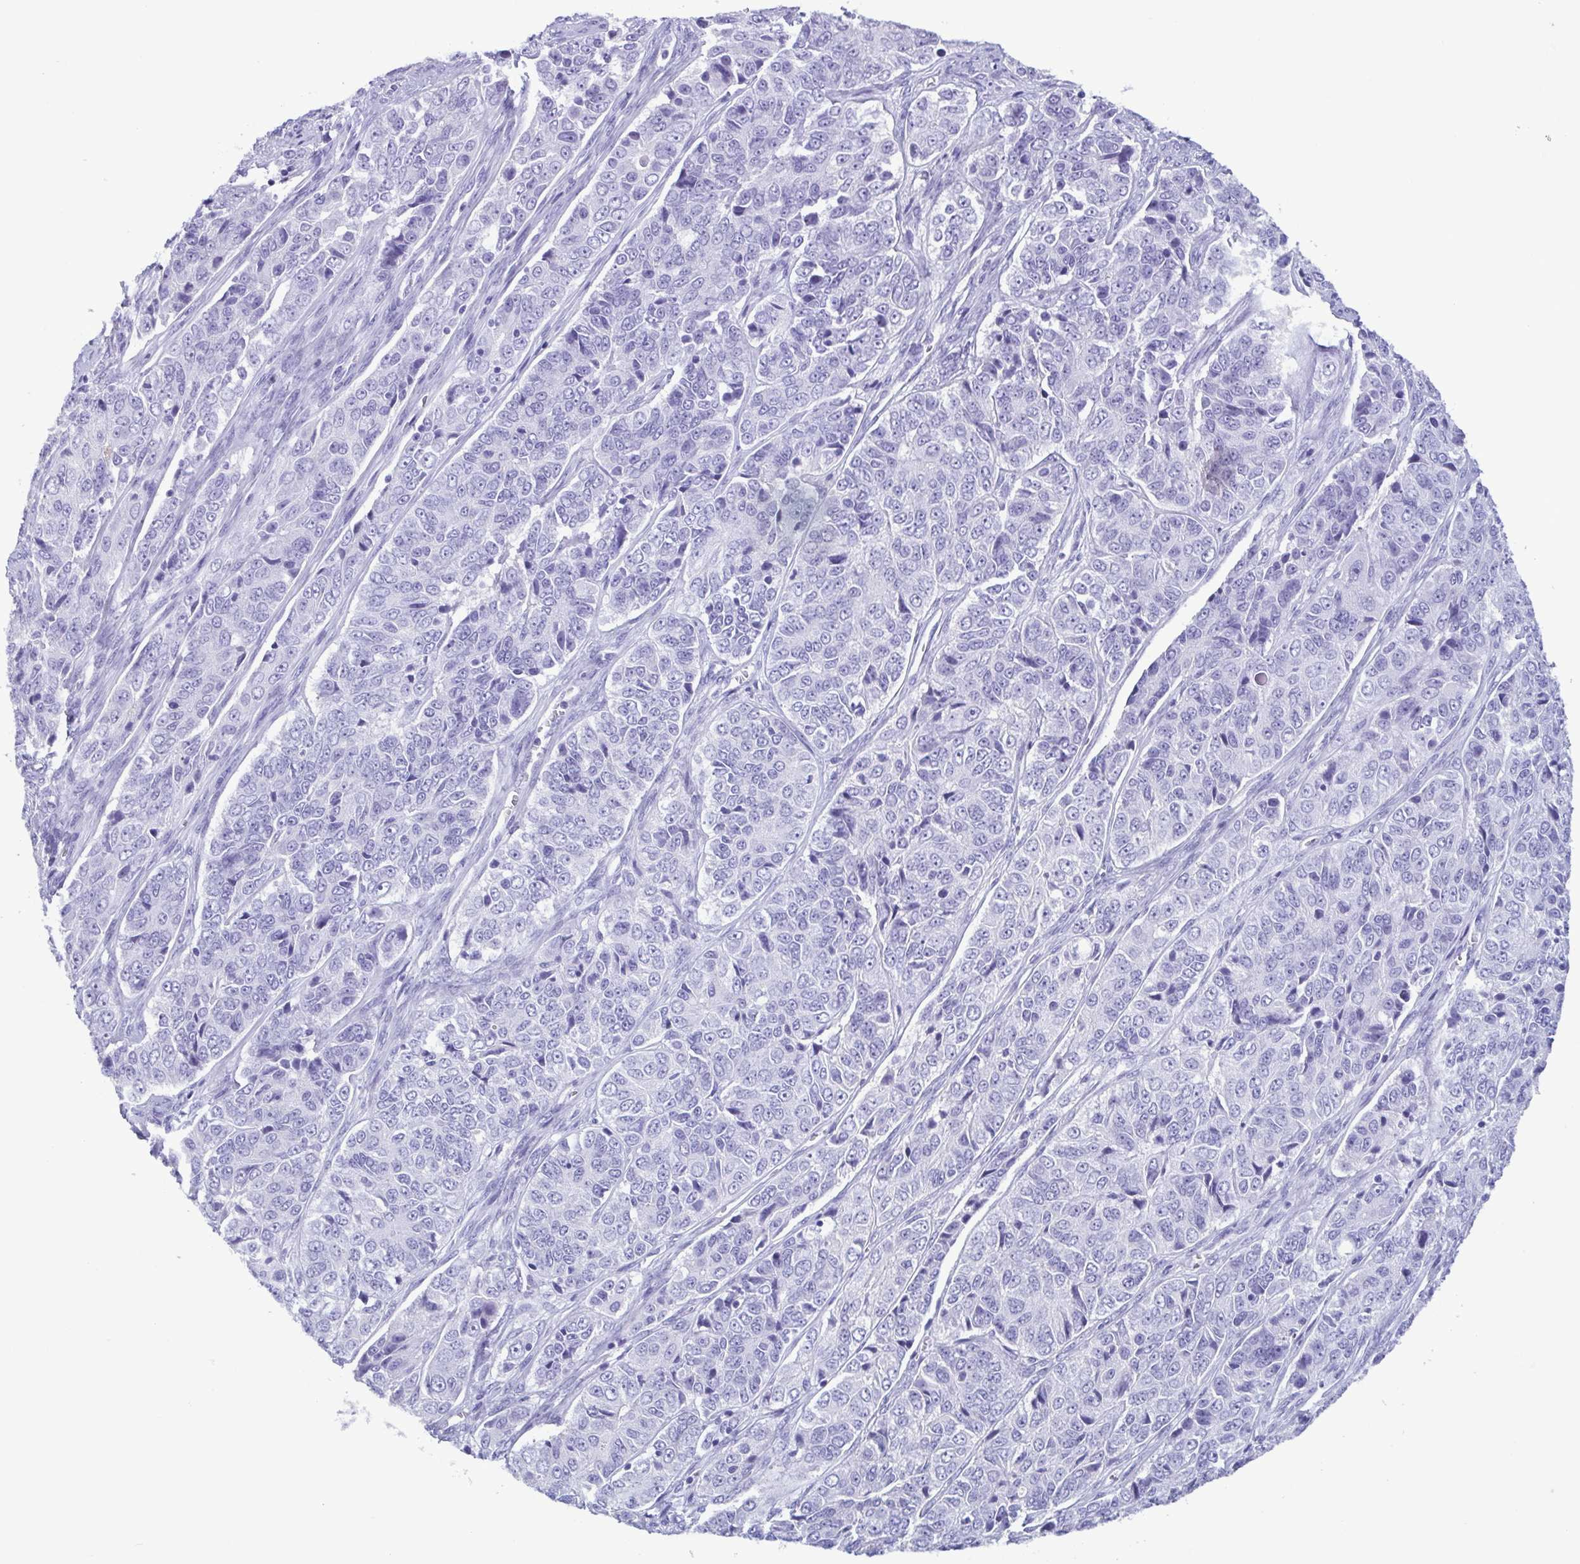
{"staining": {"intensity": "negative", "quantity": "none", "location": "none"}, "tissue": "ovarian cancer", "cell_type": "Tumor cells", "image_type": "cancer", "snomed": [{"axis": "morphology", "description": "Carcinoma, endometroid"}, {"axis": "topography", "description": "Ovary"}], "caption": "Endometroid carcinoma (ovarian) was stained to show a protein in brown. There is no significant positivity in tumor cells.", "gene": "LTF", "patient": {"sex": "female", "age": 51}}